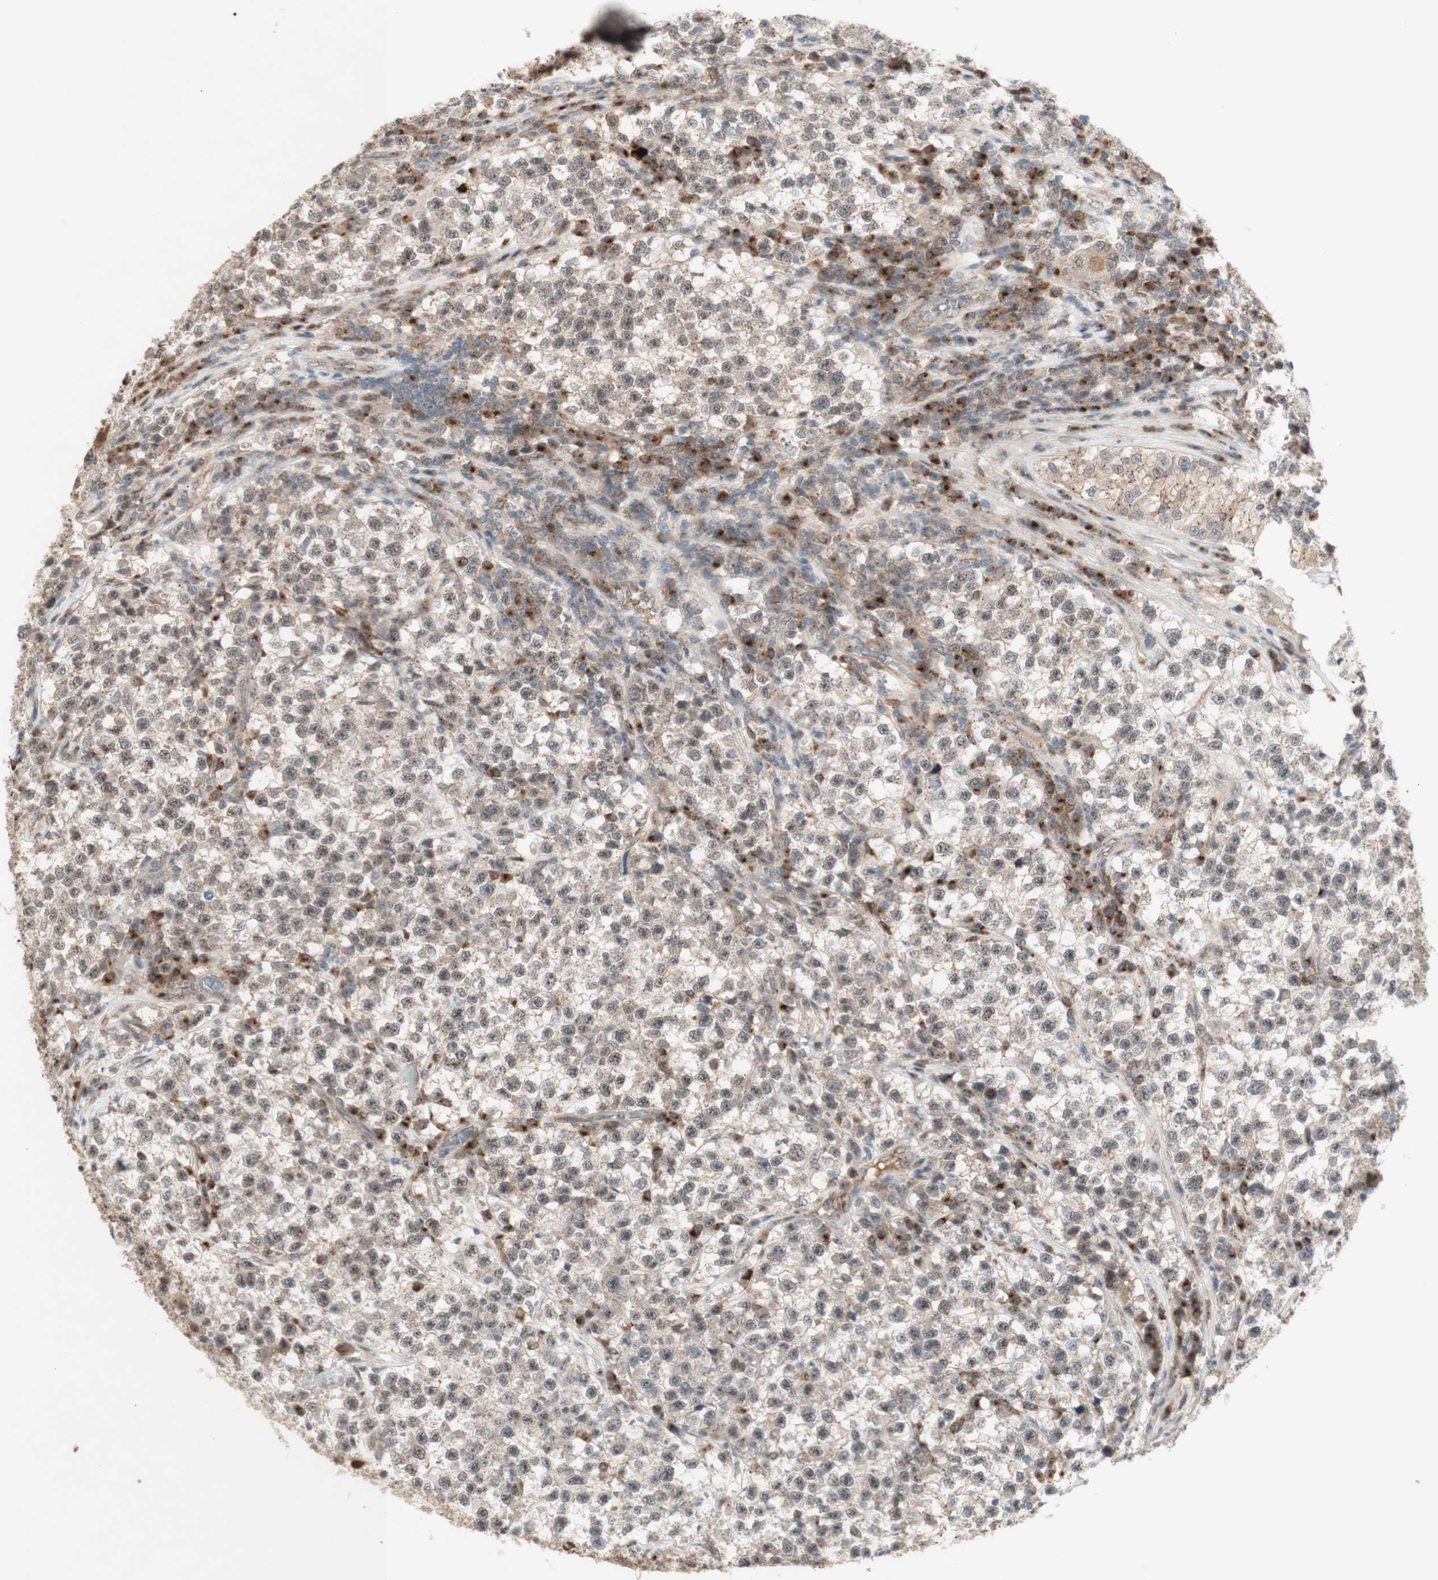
{"staining": {"intensity": "weak", "quantity": "25%-75%", "location": "cytoplasmic/membranous"}, "tissue": "testis cancer", "cell_type": "Tumor cells", "image_type": "cancer", "snomed": [{"axis": "morphology", "description": "Seminoma, NOS"}, {"axis": "topography", "description": "Testis"}], "caption": "Immunohistochemistry (IHC) staining of testis seminoma, which reveals low levels of weak cytoplasmic/membranous expression in about 25%-75% of tumor cells indicating weak cytoplasmic/membranous protein staining. The staining was performed using DAB (brown) for protein detection and nuclei were counterstained in hematoxylin (blue).", "gene": "CYLD", "patient": {"sex": "male", "age": 22}}